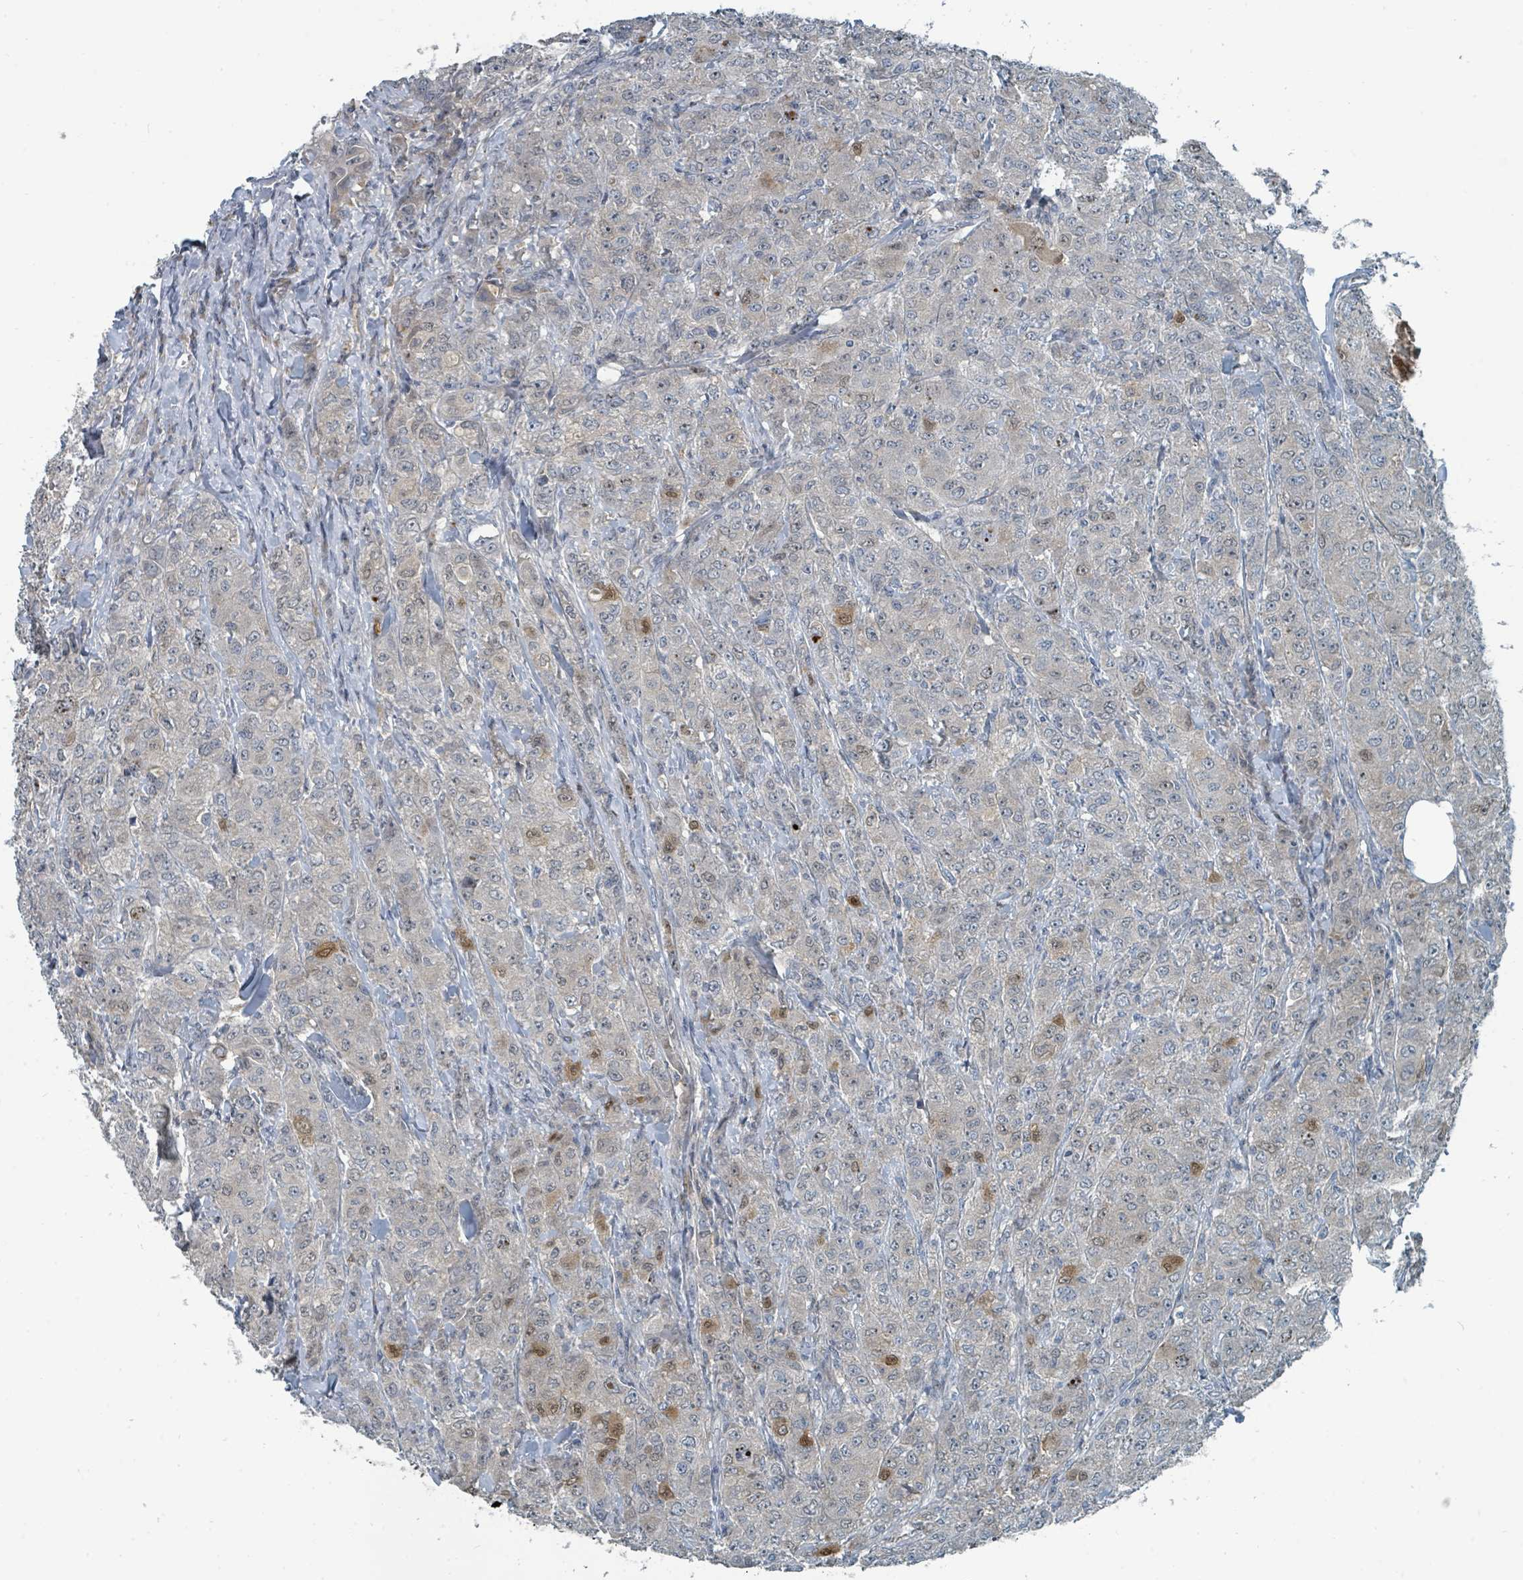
{"staining": {"intensity": "moderate", "quantity": "<25%", "location": "cytoplasmic/membranous,nuclear"}, "tissue": "breast cancer", "cell_type": "Tumor cells", "image_type": "cancer", "snomed": [{"axis": "morphology", "description": "Duct carcinoma"}, {"axis": "topography", "description": "Breast"}], "caption": "Immunohistochemical staining of human breast cancer demonstrates low levels of moderate cytoplasmic/membranous and nuclear positivity in about <25% of tumor cells.", "gene": "SLC44A5", "patient": {"sex": "female", "age": 43}}